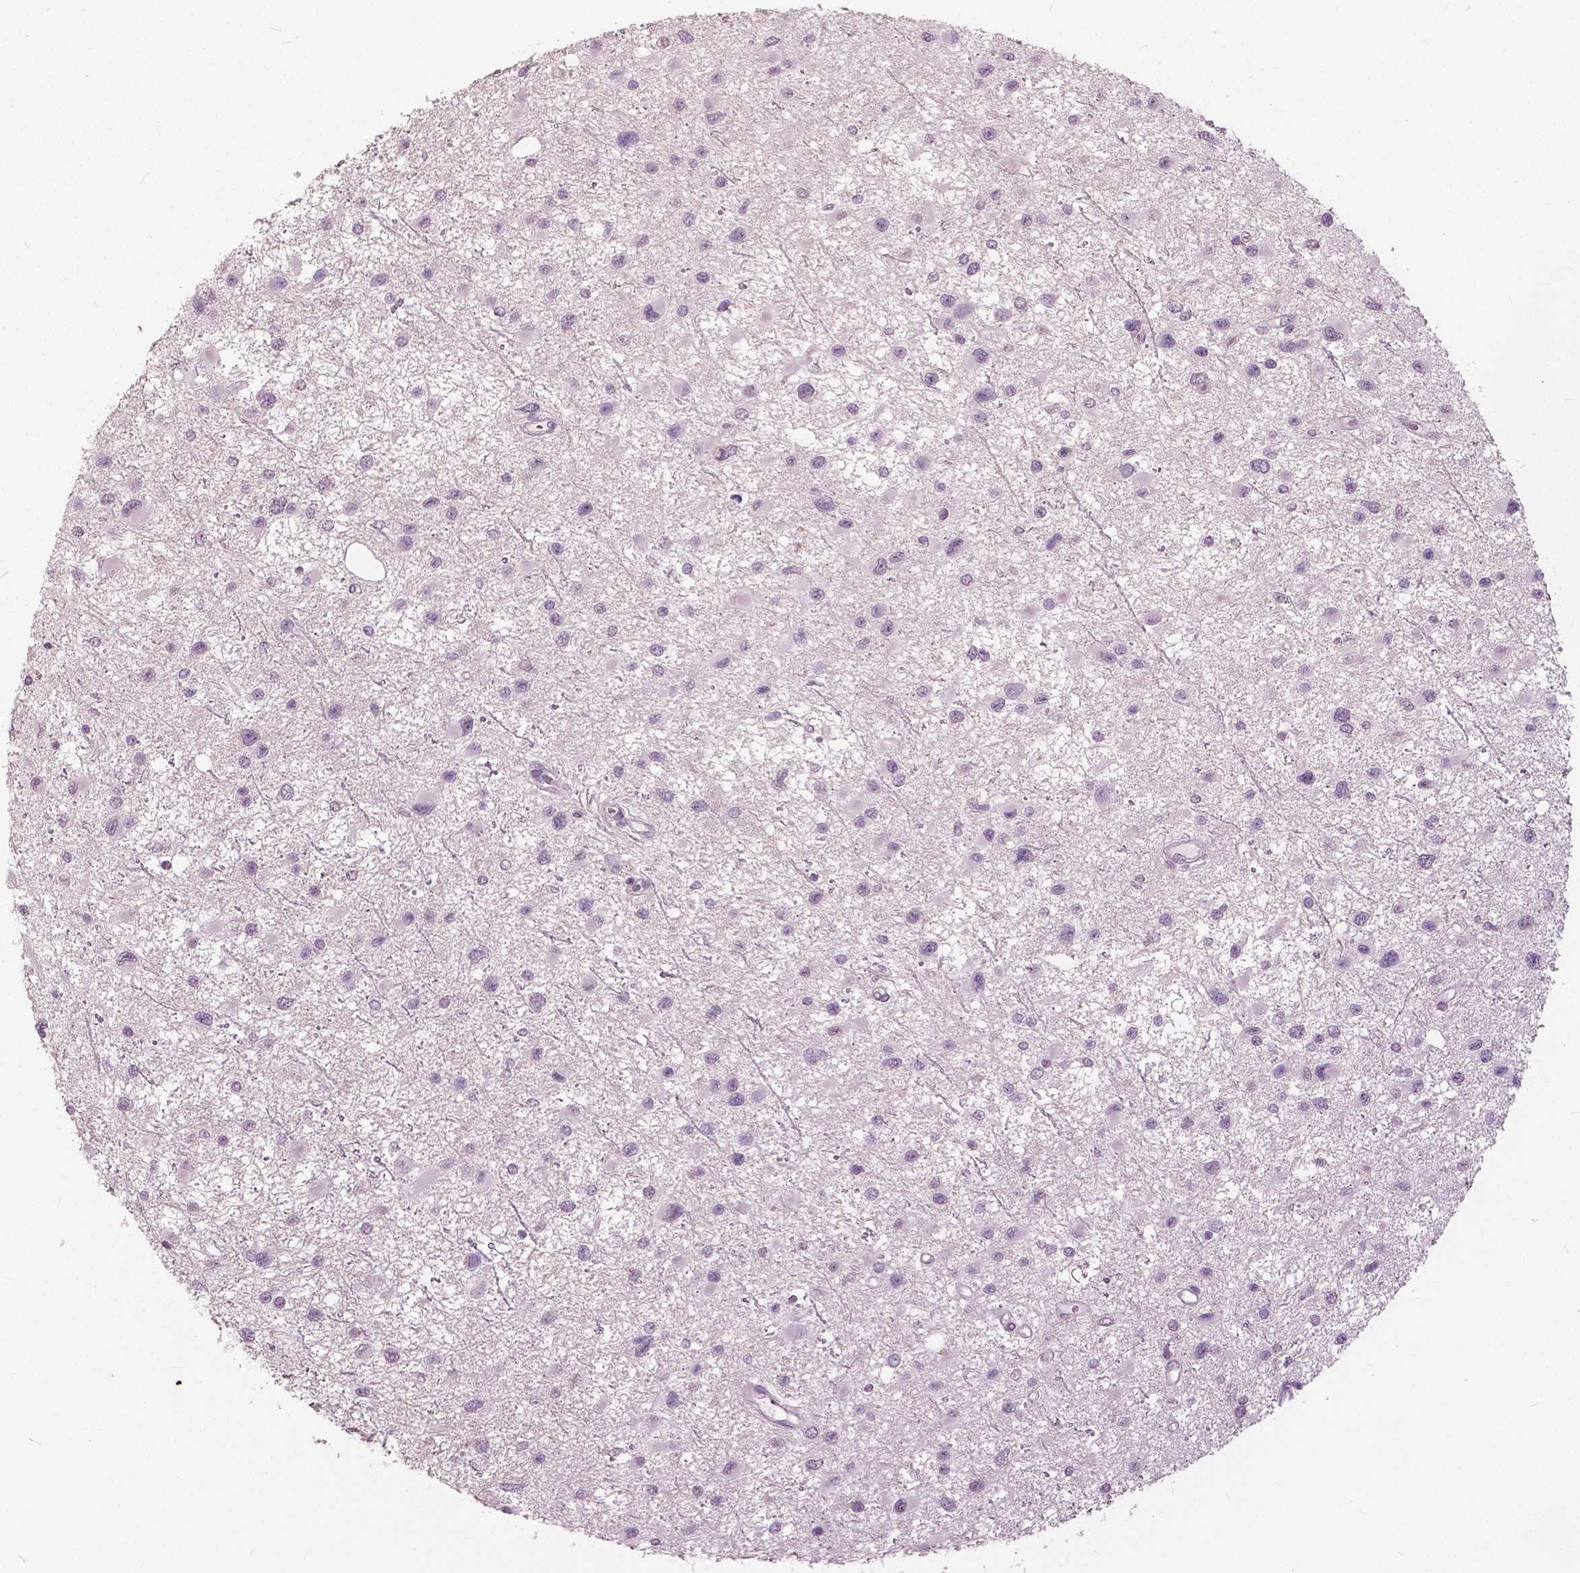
{"staining": {"intensity": "negative", "quantity": "none", "location": "none"}, "tissue": "glioma", "cell_type": "Tumor cells", "image_type": "cancer", "snomed": [{"axis": "morphology", "description": "Glioma, malignant, Low grade"}, {"axis": "topography", "description": "Brain"}], "caption": "Immunohistochemistry of malignant low-grade glioma displays no expression in tumor cells.", "gene": "NANOG", "patient": {"sex": "female", "age": 32}}